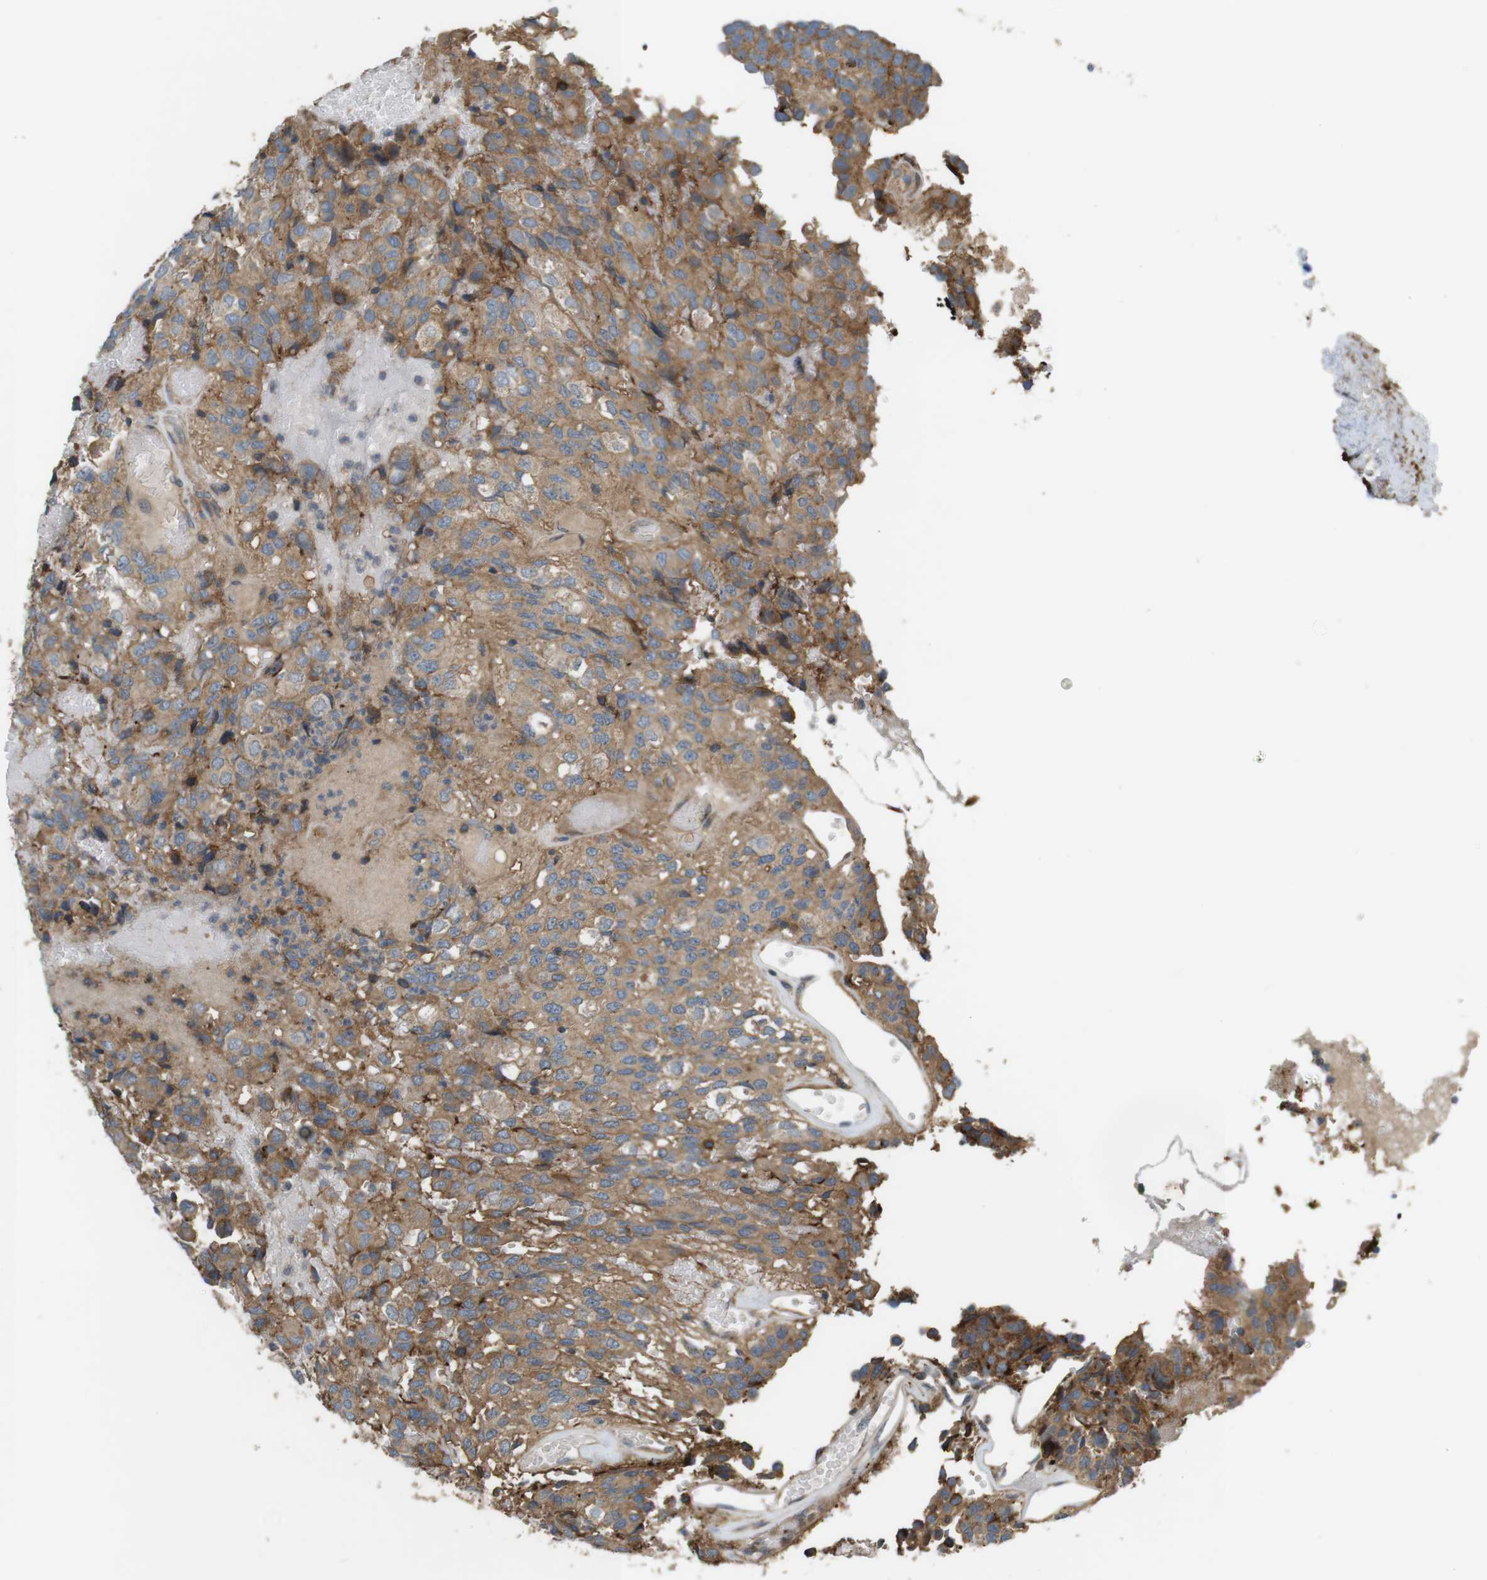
{"staining": {"intensity": "moderate", "quantity": "25%-75%", "location": "cytoplasmic/membranous"}, "tissue": "glioma", "cell_type": "Tumor cells", "image_type": "cancer", "snomed": [{"axis": "morphology", "description": "Glioma, malignant, High grade"}, {"axis": "topography", "description": "Brain"}], "caption": "Glioma stained with IHC demonstrates moderate cytoplasmic/membranous staining in approximately 25%-75% of tumor cells.", "gene": "DDAH2", "patient": {"sex": "male", "age": 32}}